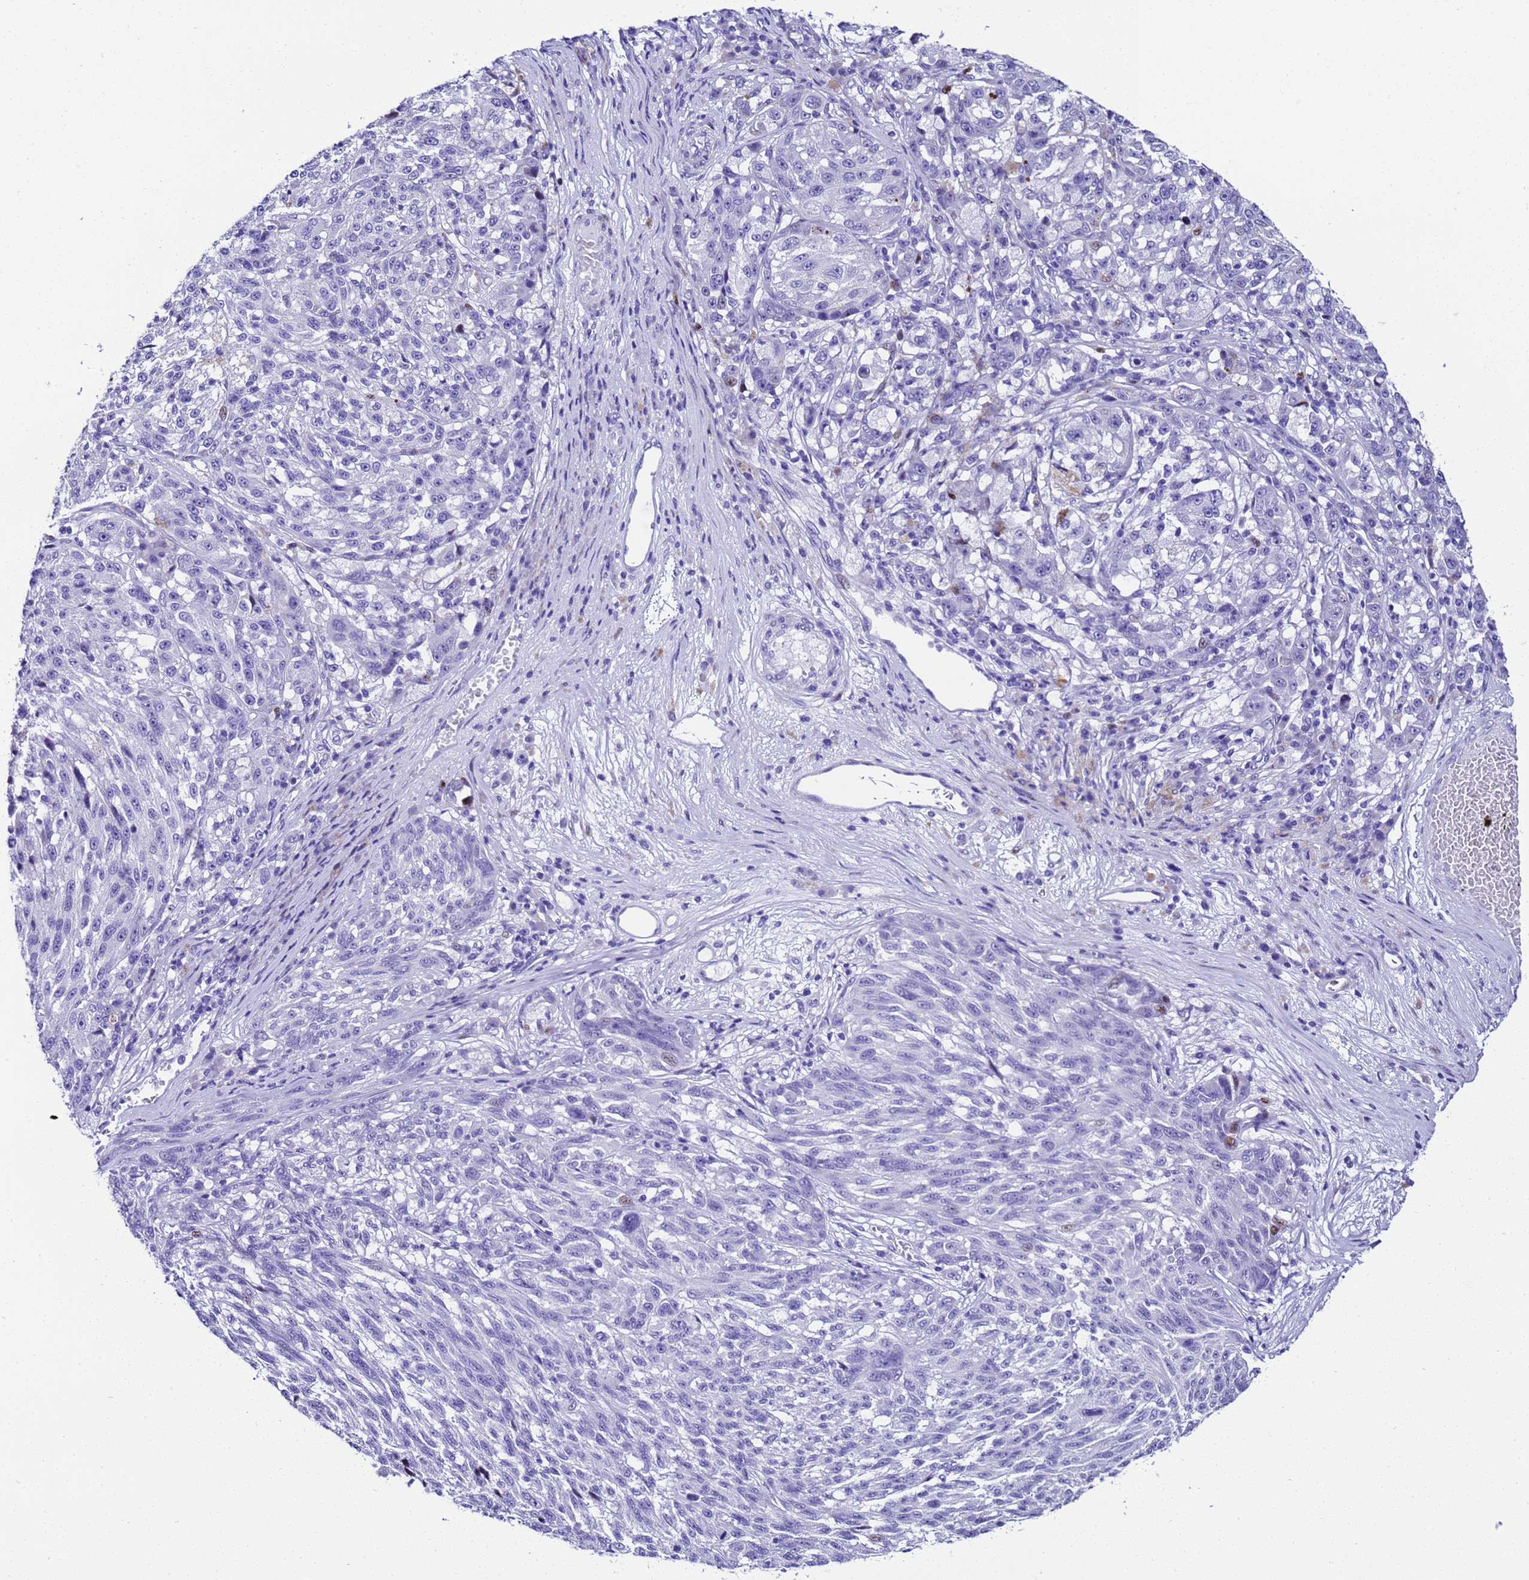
{"staining": {"intensity": "negative", "quantity": "none", "location": "none"}, "tissue": "melanoma", "cell_type": "Tumor cells", "image_type": "cancer", "snomed": [{"axis": "morphology", "description": "Malignant melanoma, NOS"}, {"axis": "topography", "description": "Skin"}], "caption": "A photomicrograph of melanoma stained for a protein displays no brown staining in tumor cells.", "gene": "UGT2B10", "patient": {"sex": "male", "age": 53}}